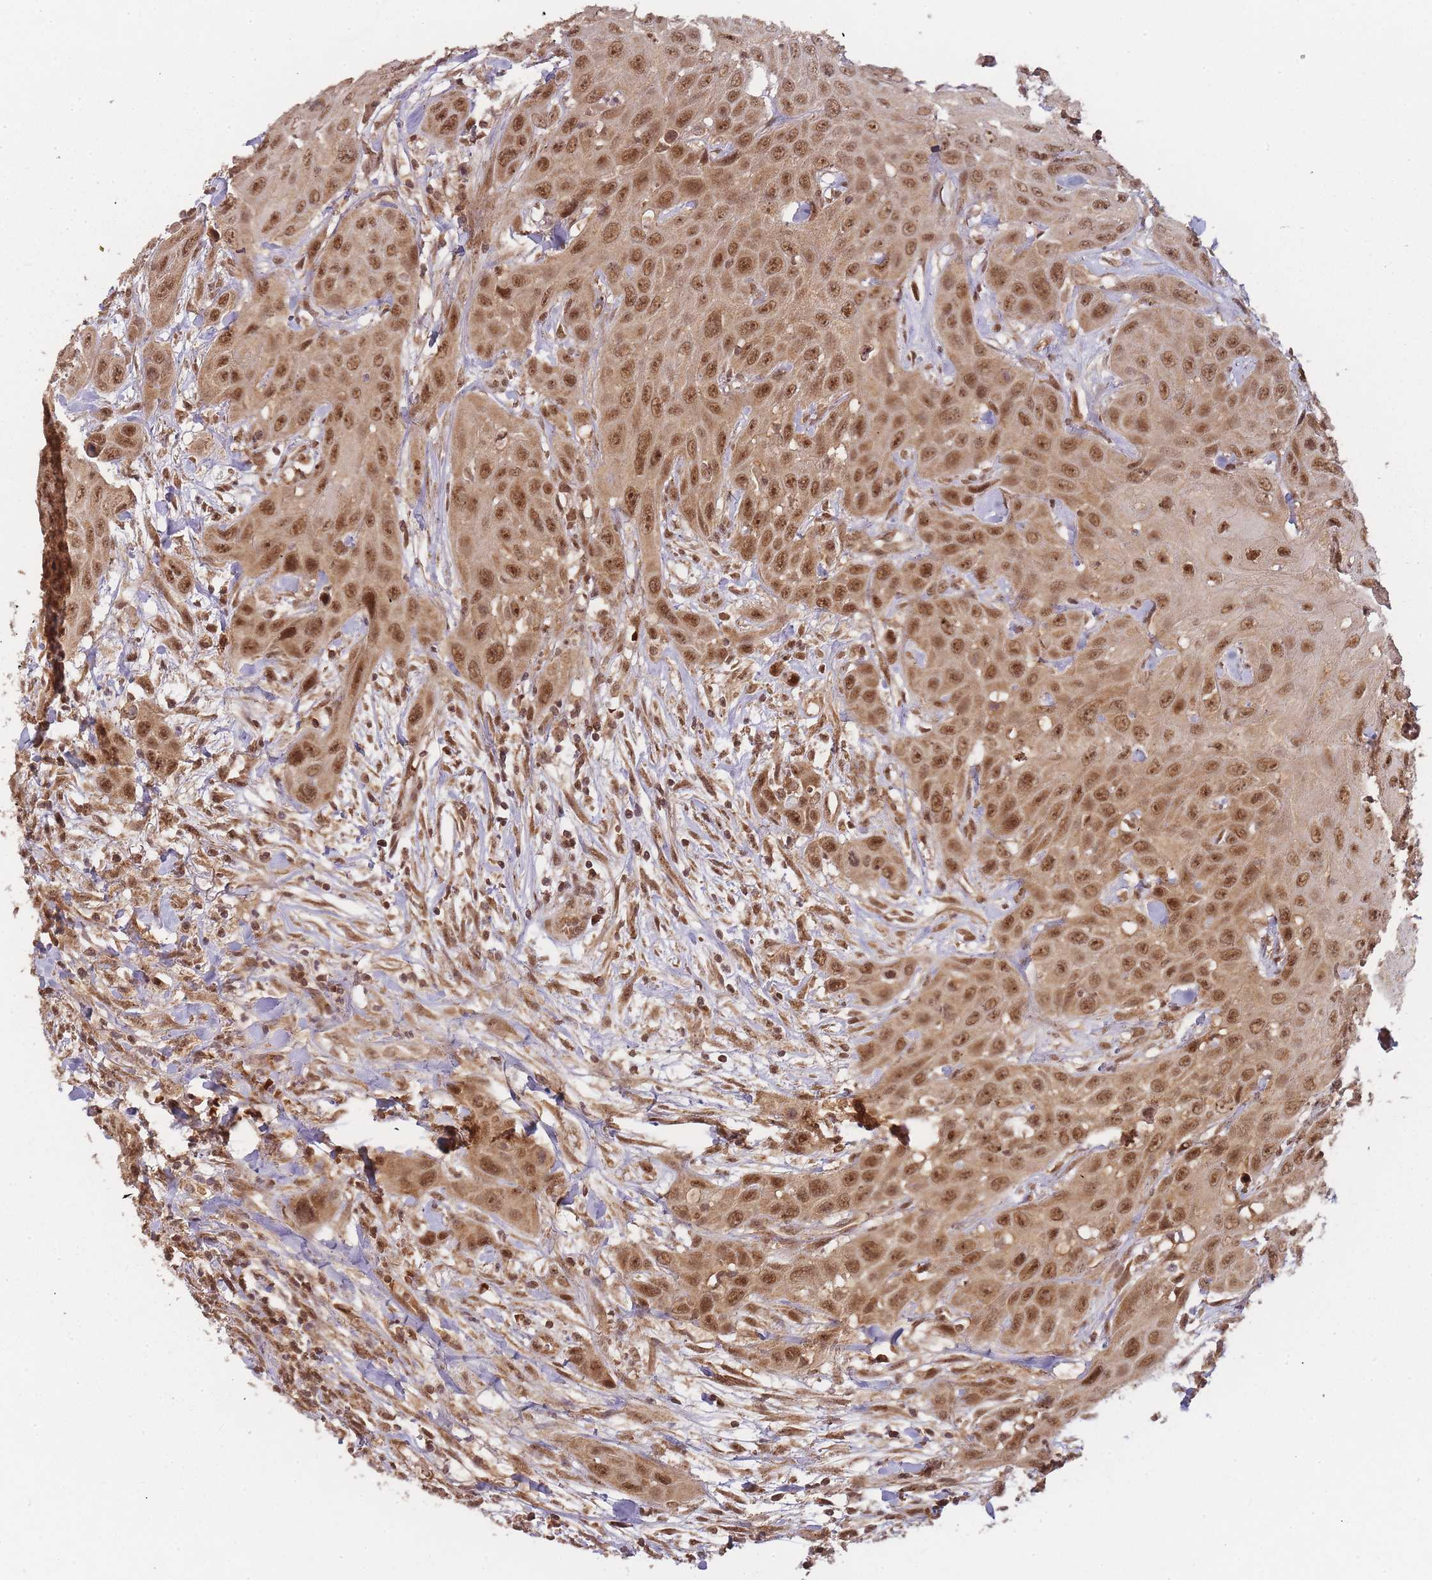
{"staining": {"intensity": "moderate", "quantity": ">75%", "location": "cytoplasmic/membranous,nuclear"}, "tissue": "head and neck cancer", "cell_type": "Tumor cells", "image_type": "cancer", "snomed": [{"axis": "morphology", "description": "Squamous cell carcinoma, NOS"}, {"axis": "topography", "description": "Head-Neck"}], "caption": "Approximately >75% of tumor cells in human squamous cell carcinoma (head and neck) exhibit moderate cytoplasmic/membranous and nuclear protein expression as visualized by brown immunohistochemical staining.", "gene": "ZNF497", "patient": {"sex": "male", "age": 81}}